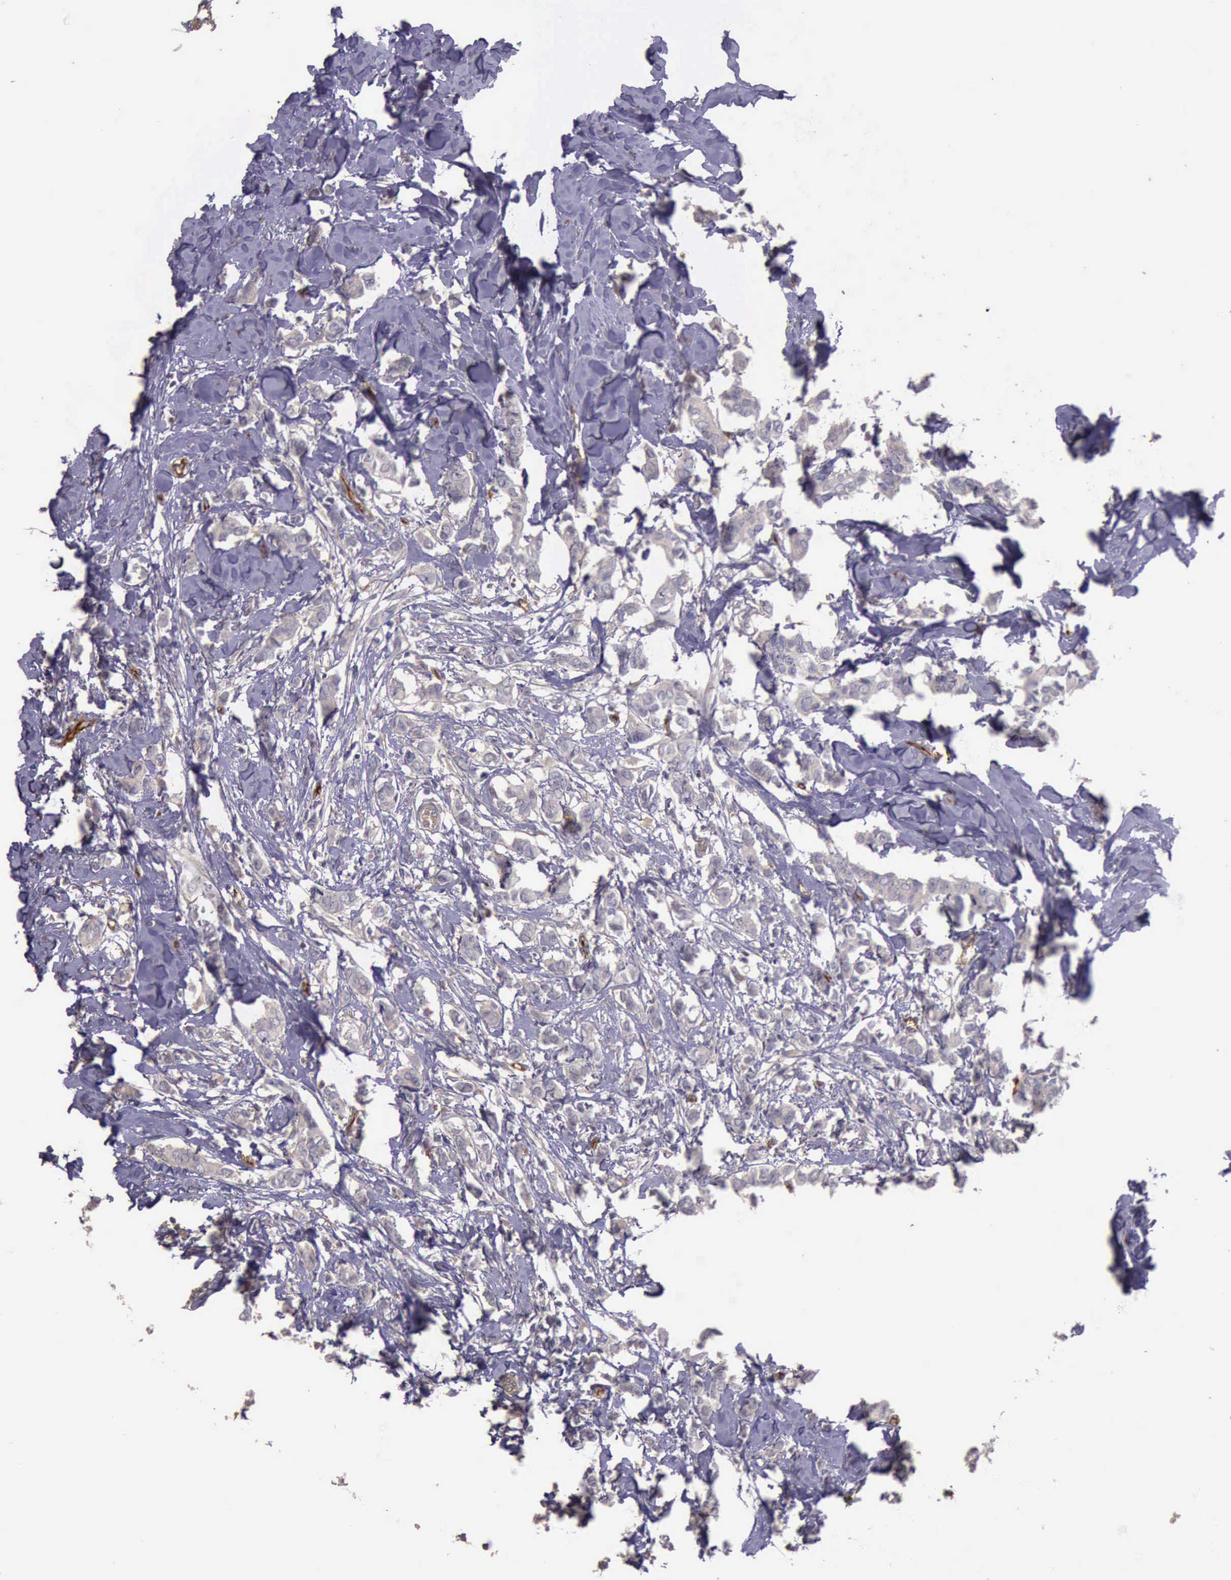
{"staining": {"intensity": "weak", "quantity": ">75%", "location": "cytoplasmic/membranous"}, "tissue": "breast cancer", "cell_type": "Tumor cells", "image_type": "cancer", "snomed": [{"axis": "morphology", "description": "Duct carcinoma"}, {"axis": "topography", "description": "Breast"}], "caption": "Immunohistochemistry of intraductal carcinoma (breast) demonstrates low levels of weak cytoplasmic/membranous staining in about >75% of tumor cells. (IHC, brightfield microscopy, high magnification).", "gene": "TCEANC", "patient": {"sex": "female", "age": 84}}